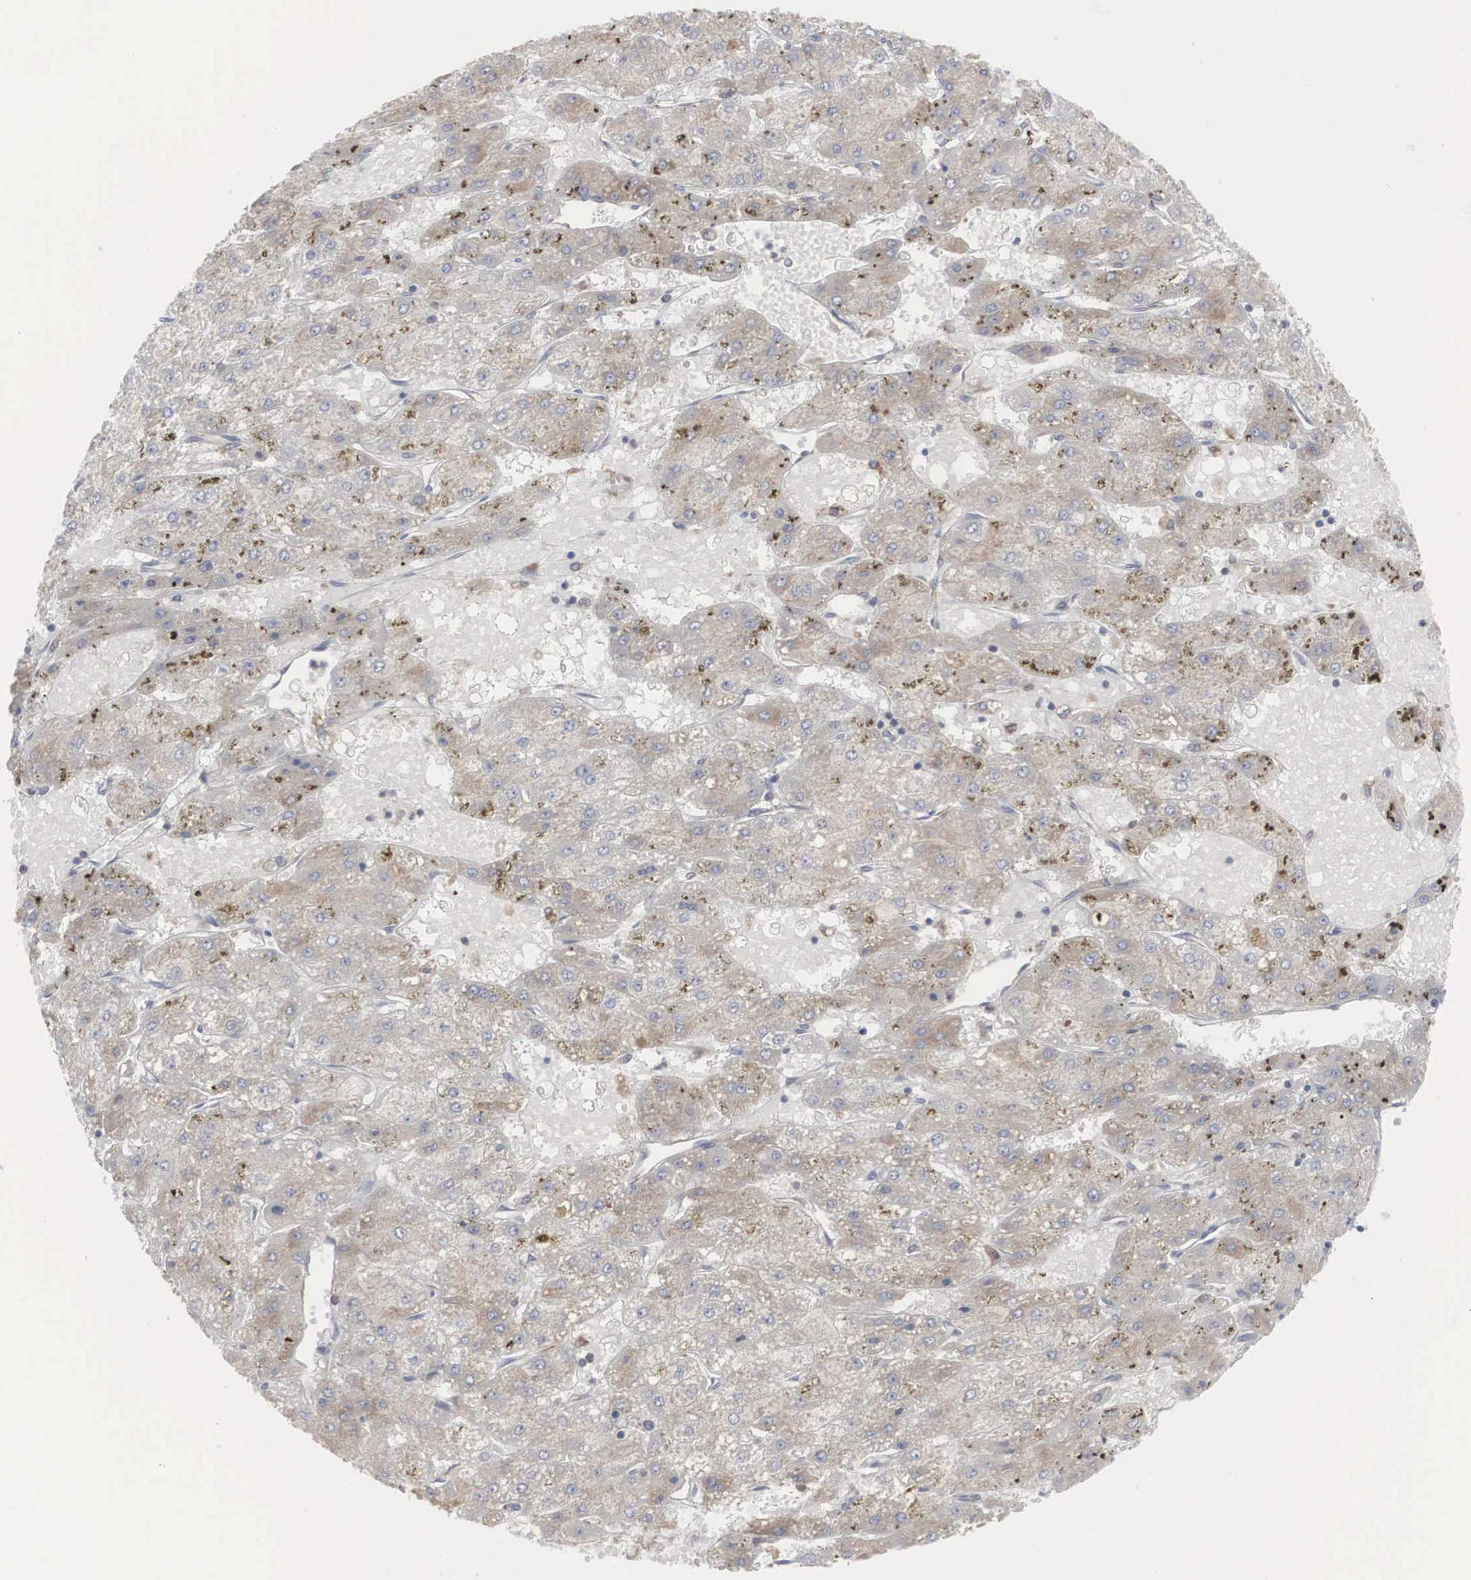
{"staining": {"intensity": "weak", "quantity": "25%-75%", "location": "cytoplasmic/membranous"}, "tissue": "liver cancer", "cell_type": "Tumor cells", "image_type": "cancer", "snomed": [{"axis": "morphology", "description": "Carcinoma, Hepatocellular, NOS"}, {"axis": "topography", "description": "Liver"}], "caption": "Immunohistochemistry (IHC) histopathology image of neoplastic tissue: human liver cancer (hepatocellular carcinoma) stained using immunohistochemistry (IHC) demonstrates low levels of weak protein expression localized specifically in the cytoplasmic/membranous of tumor cells, appearing as a cytoplasmic/membranous brown color.", "gene": "MIA2", "patient": {"sex": "female", "age": 52}}